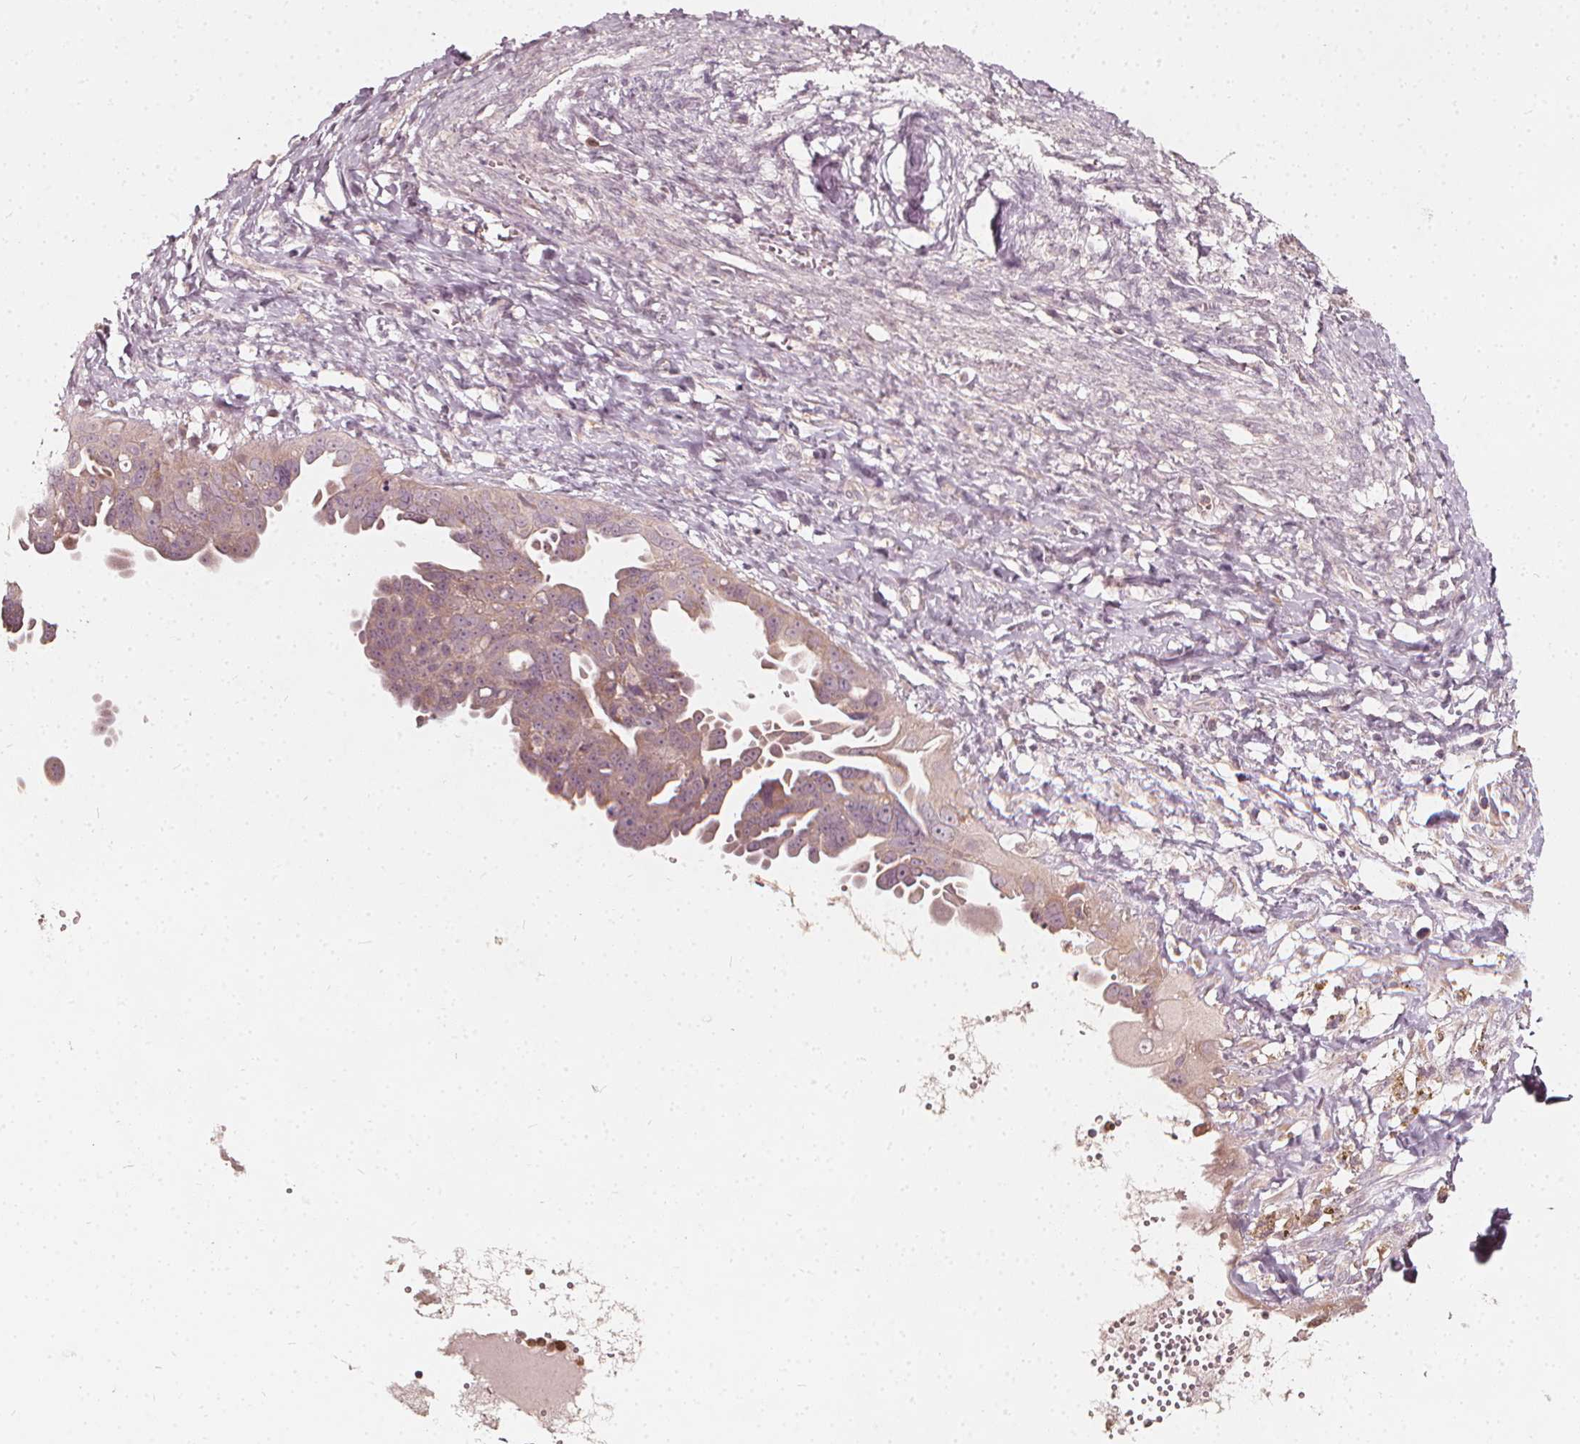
{"staining": {"intensity": "weak", "quantity": "<25%", "location": "cytoplasmic/membranous,nuclear"}, "tissue": "ovarian cancer", "cell_type": "Tumor cells", "image_type": "cancer", "snomed": [{"axis": "morphology", "description": "Carcinoma, endometroid"}, {"axis": "topography", "description": "Ovary"}], "caption": "DAB (3,3'-diaminobenzidine) immunohistochemical staining of ovarian cancer (endometroid carcinoma) reveals no significant staining in tumor cells. (Brightfield microscopy of DAB immunohistochemistry at high magnification).", "gene": "NPC1L1", "patient": {"sex": "female", "age": 70}}